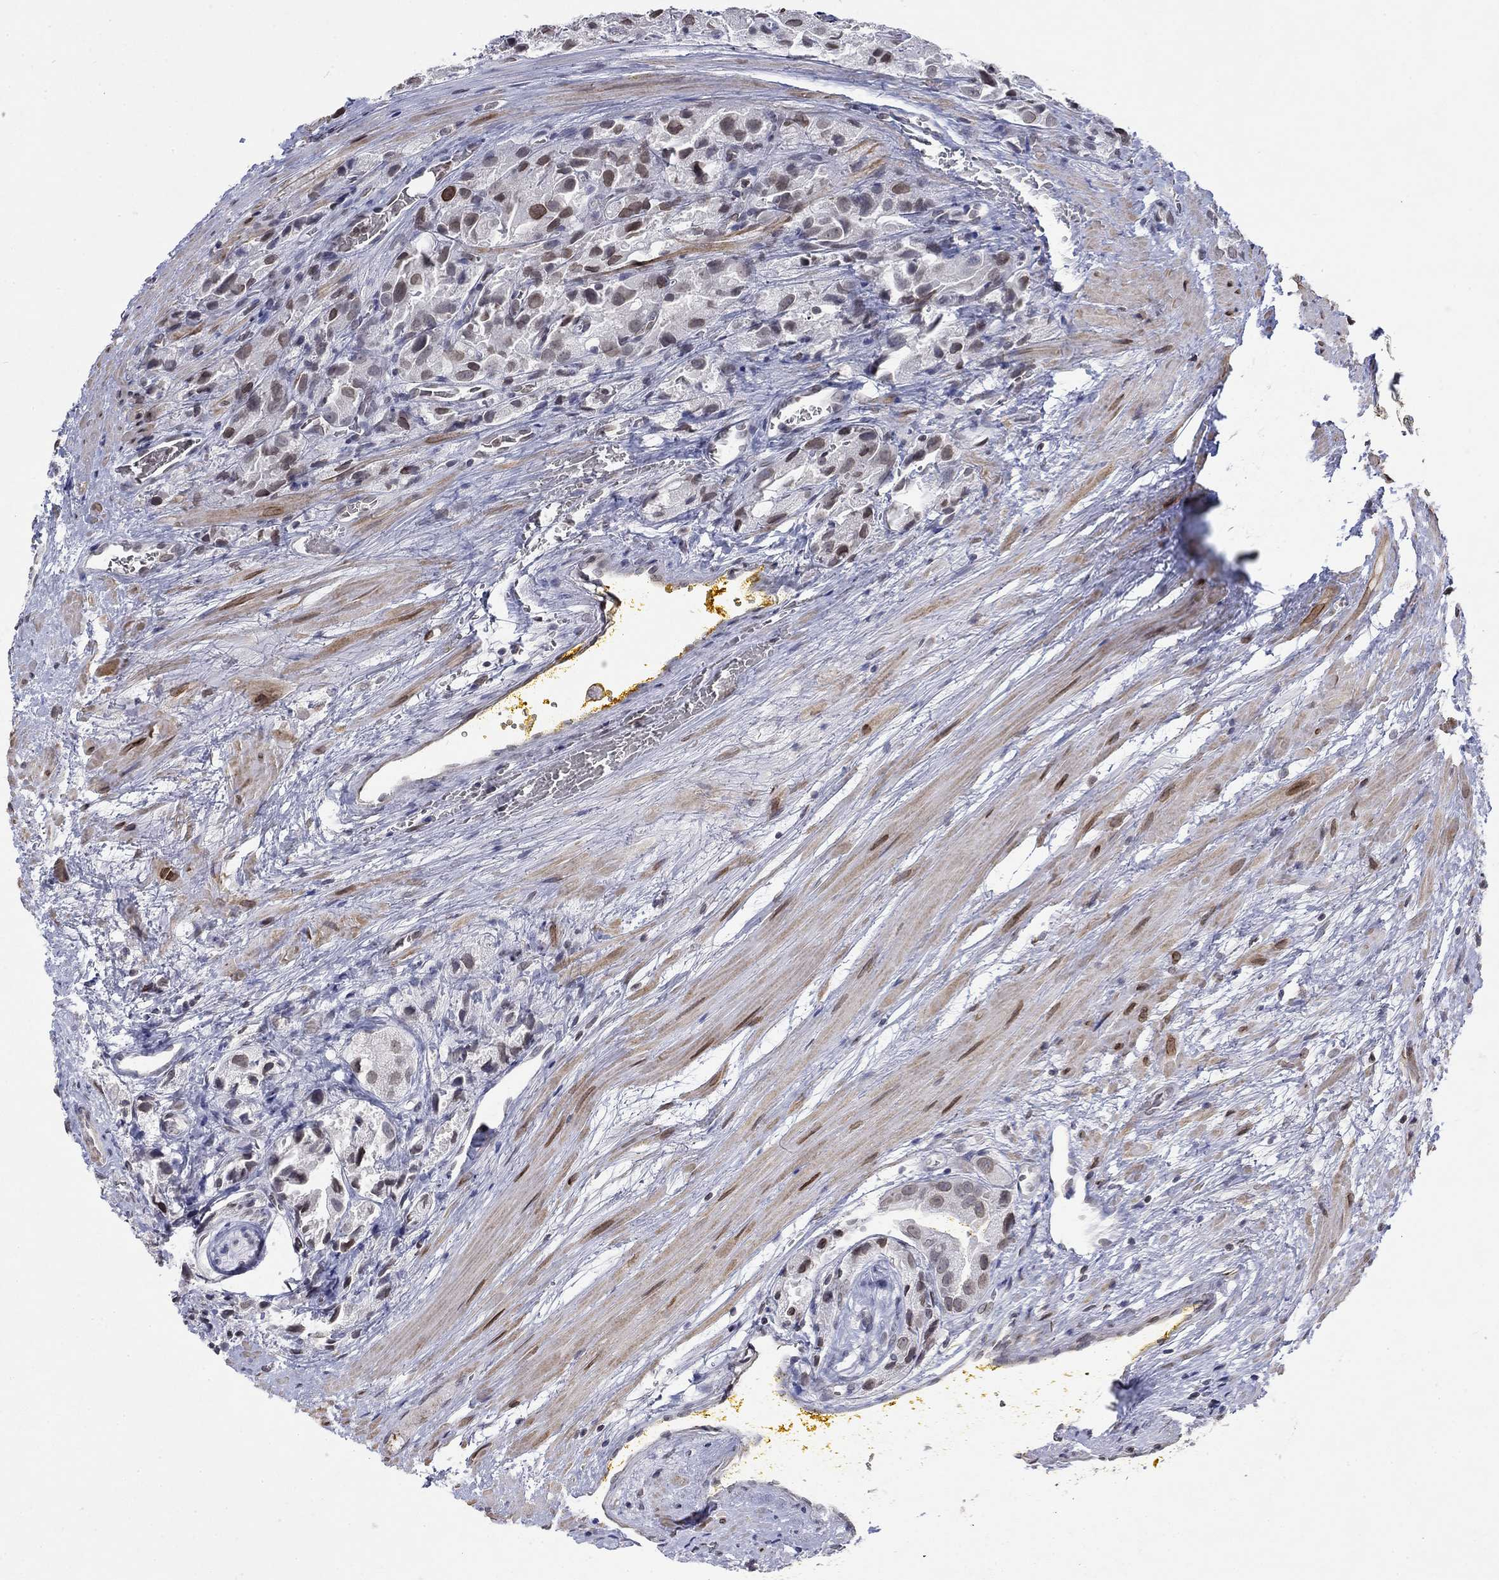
{"staining": {"intensity": "strong", "quantity": "<25%", "location": "cytoplasmic/membranous,nuclear"}, "tissue": "prostate cancer", "cell_type": "Tumor cells", "image_type": "cancer", "snomed": [{"axis": "morphology", "description": "Adenocarcinoma, NOS"}, {"axis": "topography", "description": "Prostate and seminal vesicle, NOS"}, {"axis": "topography", "description": "Prostate"}], "caption": "Strong cytoplasmic/membranous and nuclear protein expression is appreciated in about <25% of tumor cells in prostate adenocarcinoma.", "gene": "TOR1AIP1", "patient": {"sex": "male", "age": 67}}